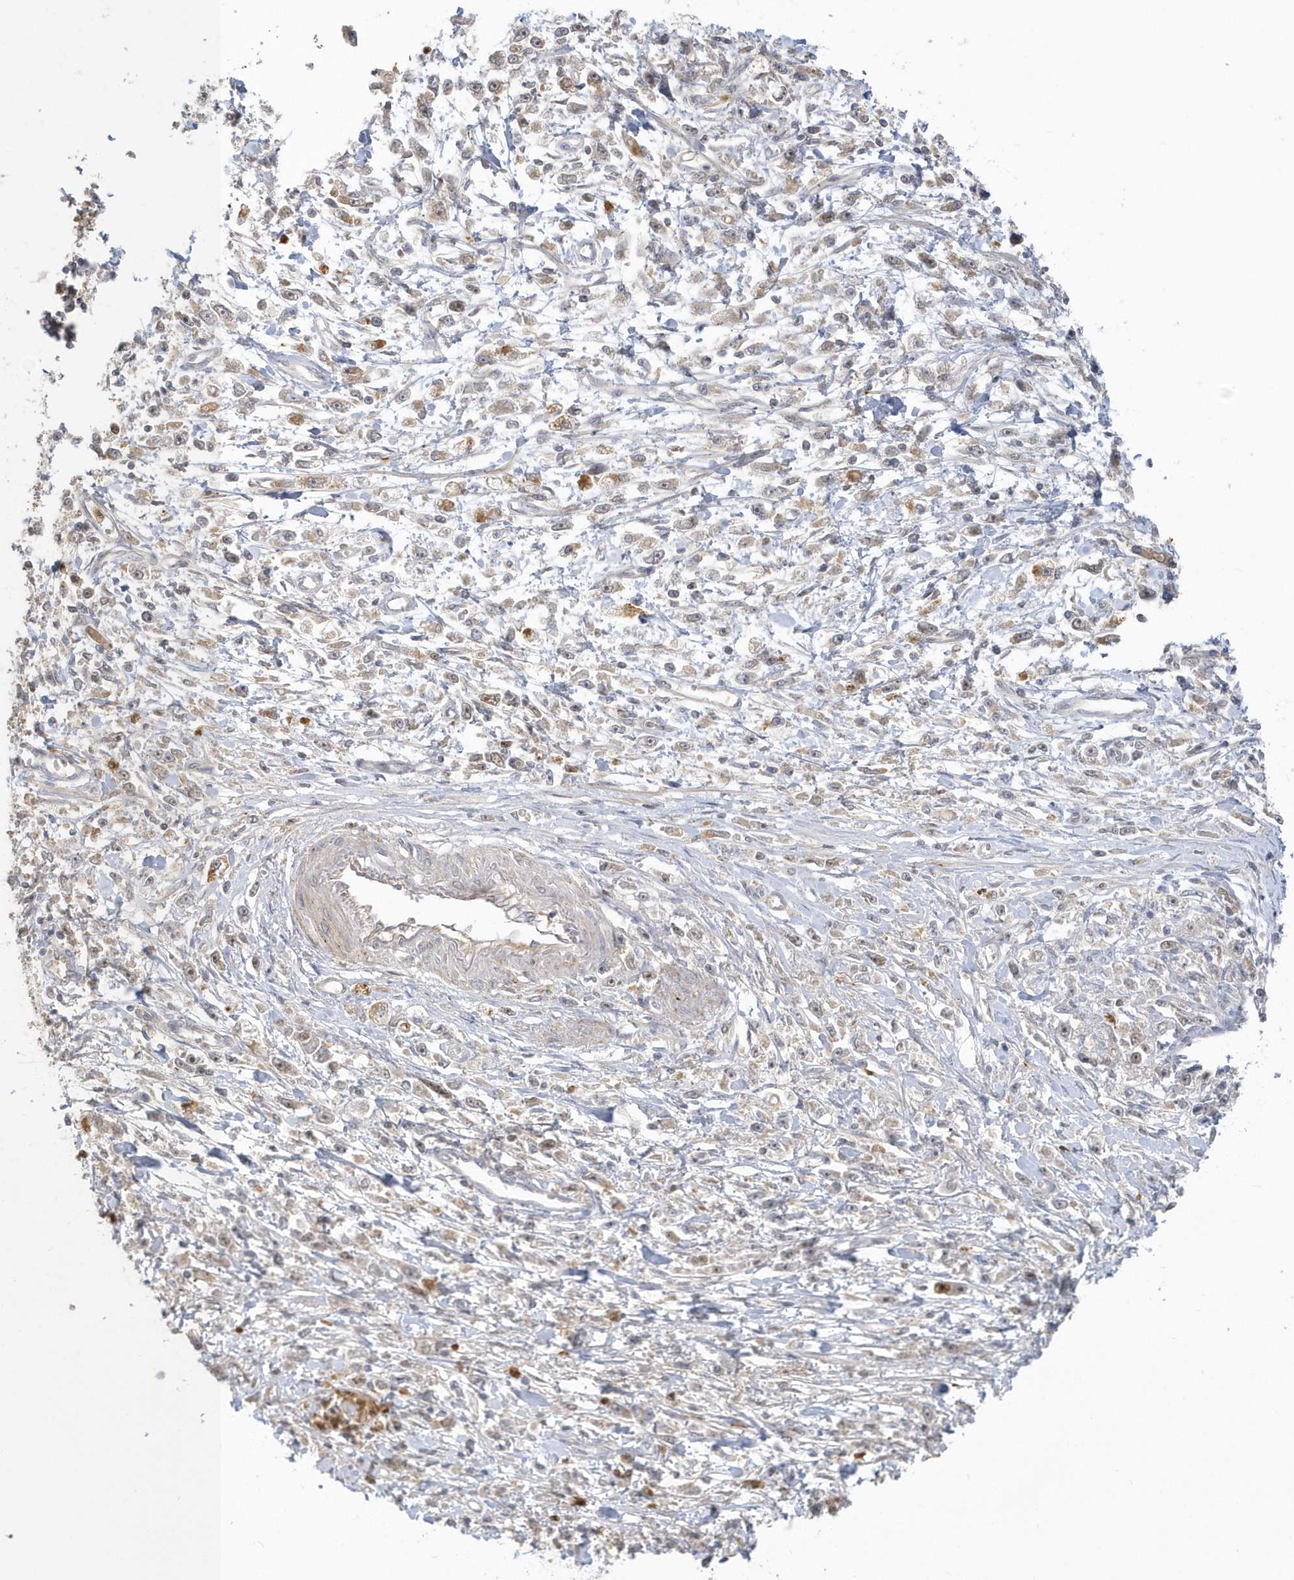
{"staining": {"intensity": "moderate", "quantity": "<25%", "location": "cytoplasmic/membranous"}, "tissue": "stomach cancer", "cell_type": "Tumor cells", "image_type": "cancer", "snomed": [{"axis": "morphology", "description": "Adenocarcinoma, NOS"}, {"axis": "topography", "description": "Stomach"}], "caption": "Brown immunohistochemical staining in human stomach cancer (adenocarcinoma) exhibits moderate cytoplasmic/membranous positivity in approximately <25% of tumor cells.", "gene": "NAF1", "patient": {"sex": "female", "age": 59}}